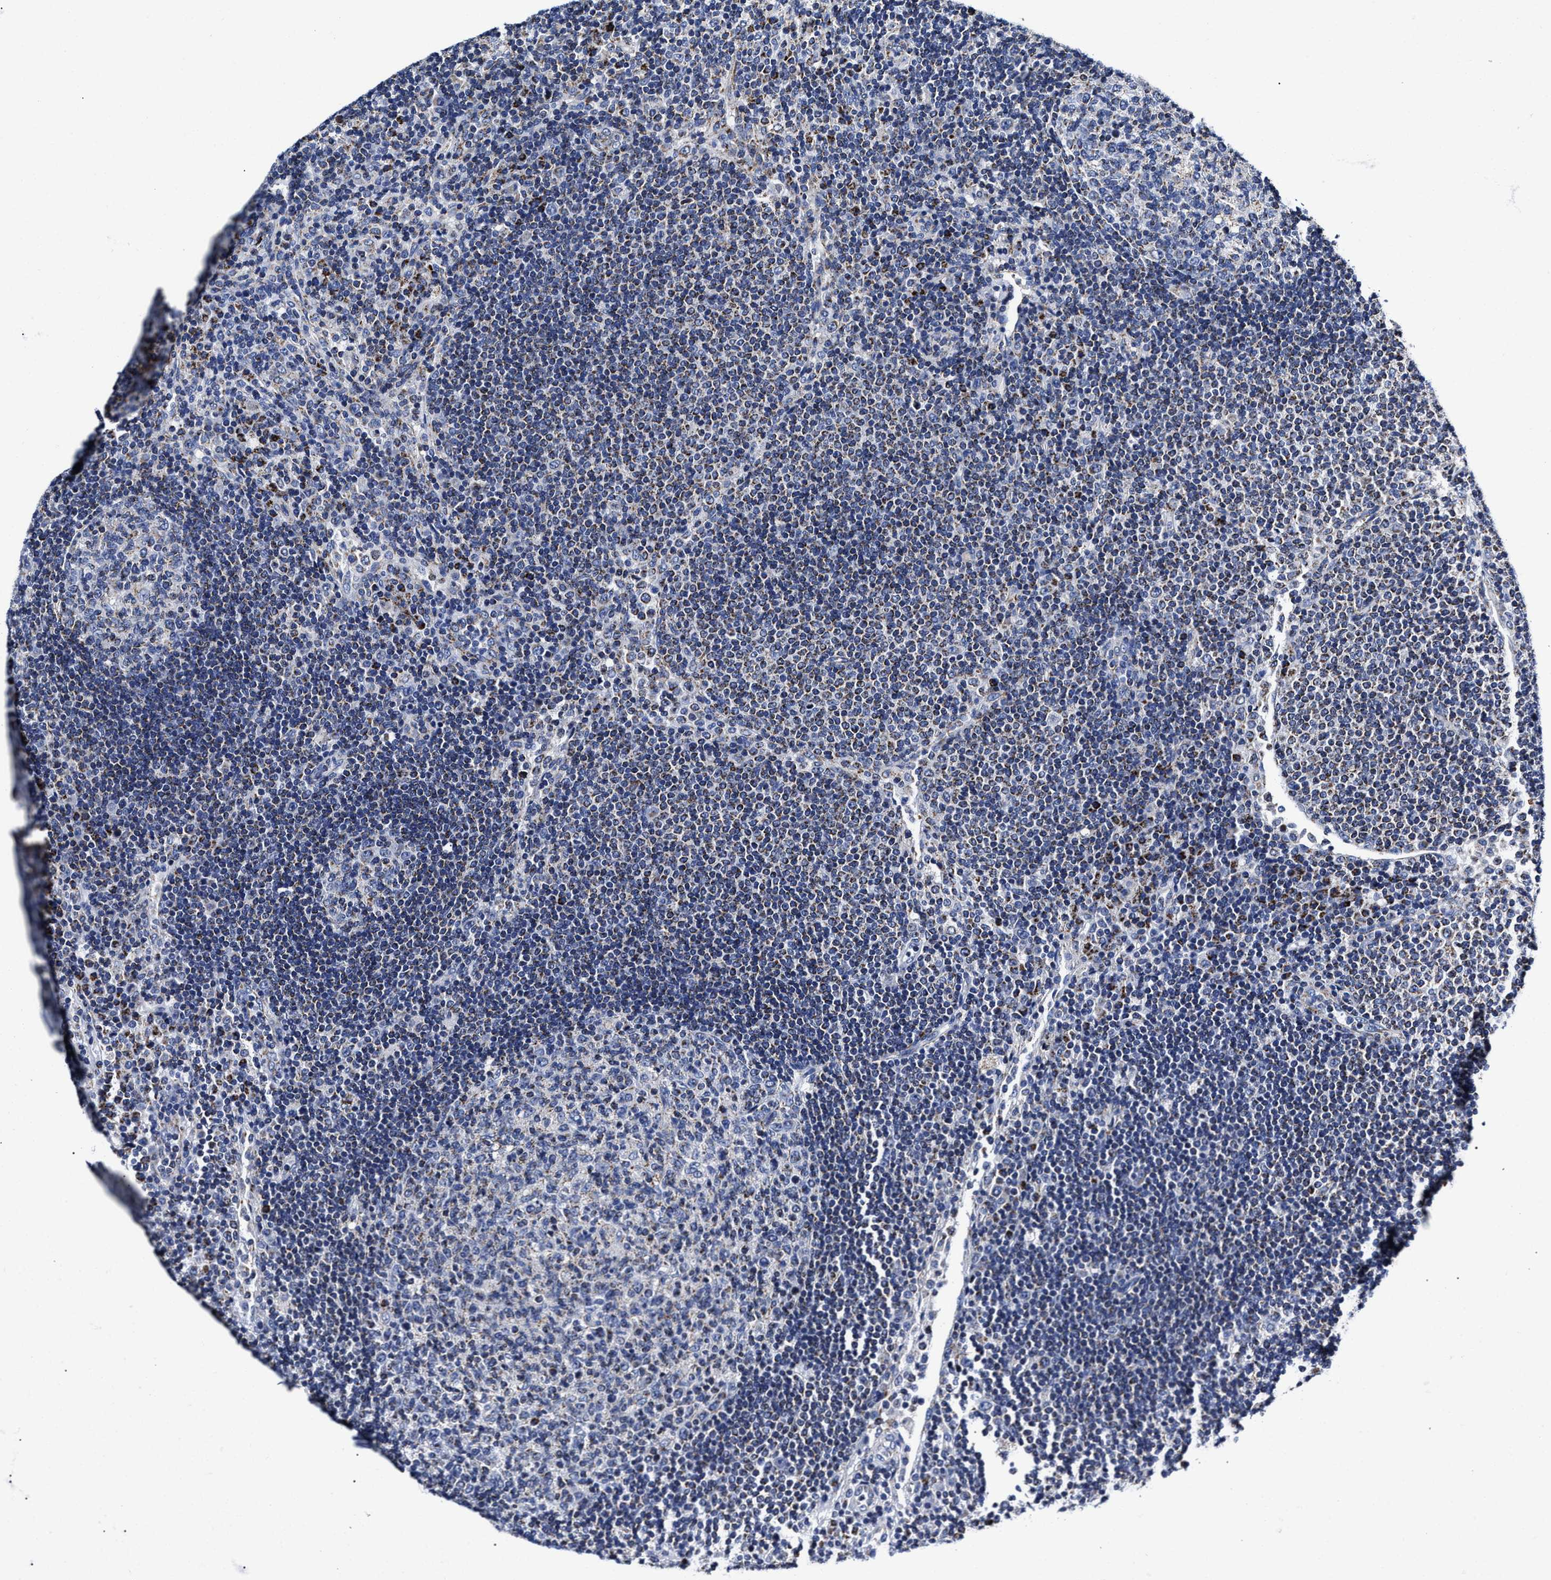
{"staining": {"intensity": "weak", "quantity": "<25%", "location": "cytoplasmic/membranous"}, "tissue": "lymph node", "cell_type": "Germinal center cells", "image_type": "normal", "snomed": [{"axis": "morphology", "description": "Normal tissue, NOS"}, {"axis": "topography", "description": "Lymph node"}], "caption": "This is an immunohistochemistry (IHC) photomicrograph of normal human lymph node. There is no positivity in germinal center cells.", "gene": "HINT2", "patient": {"sex": "female", "age": 53}}